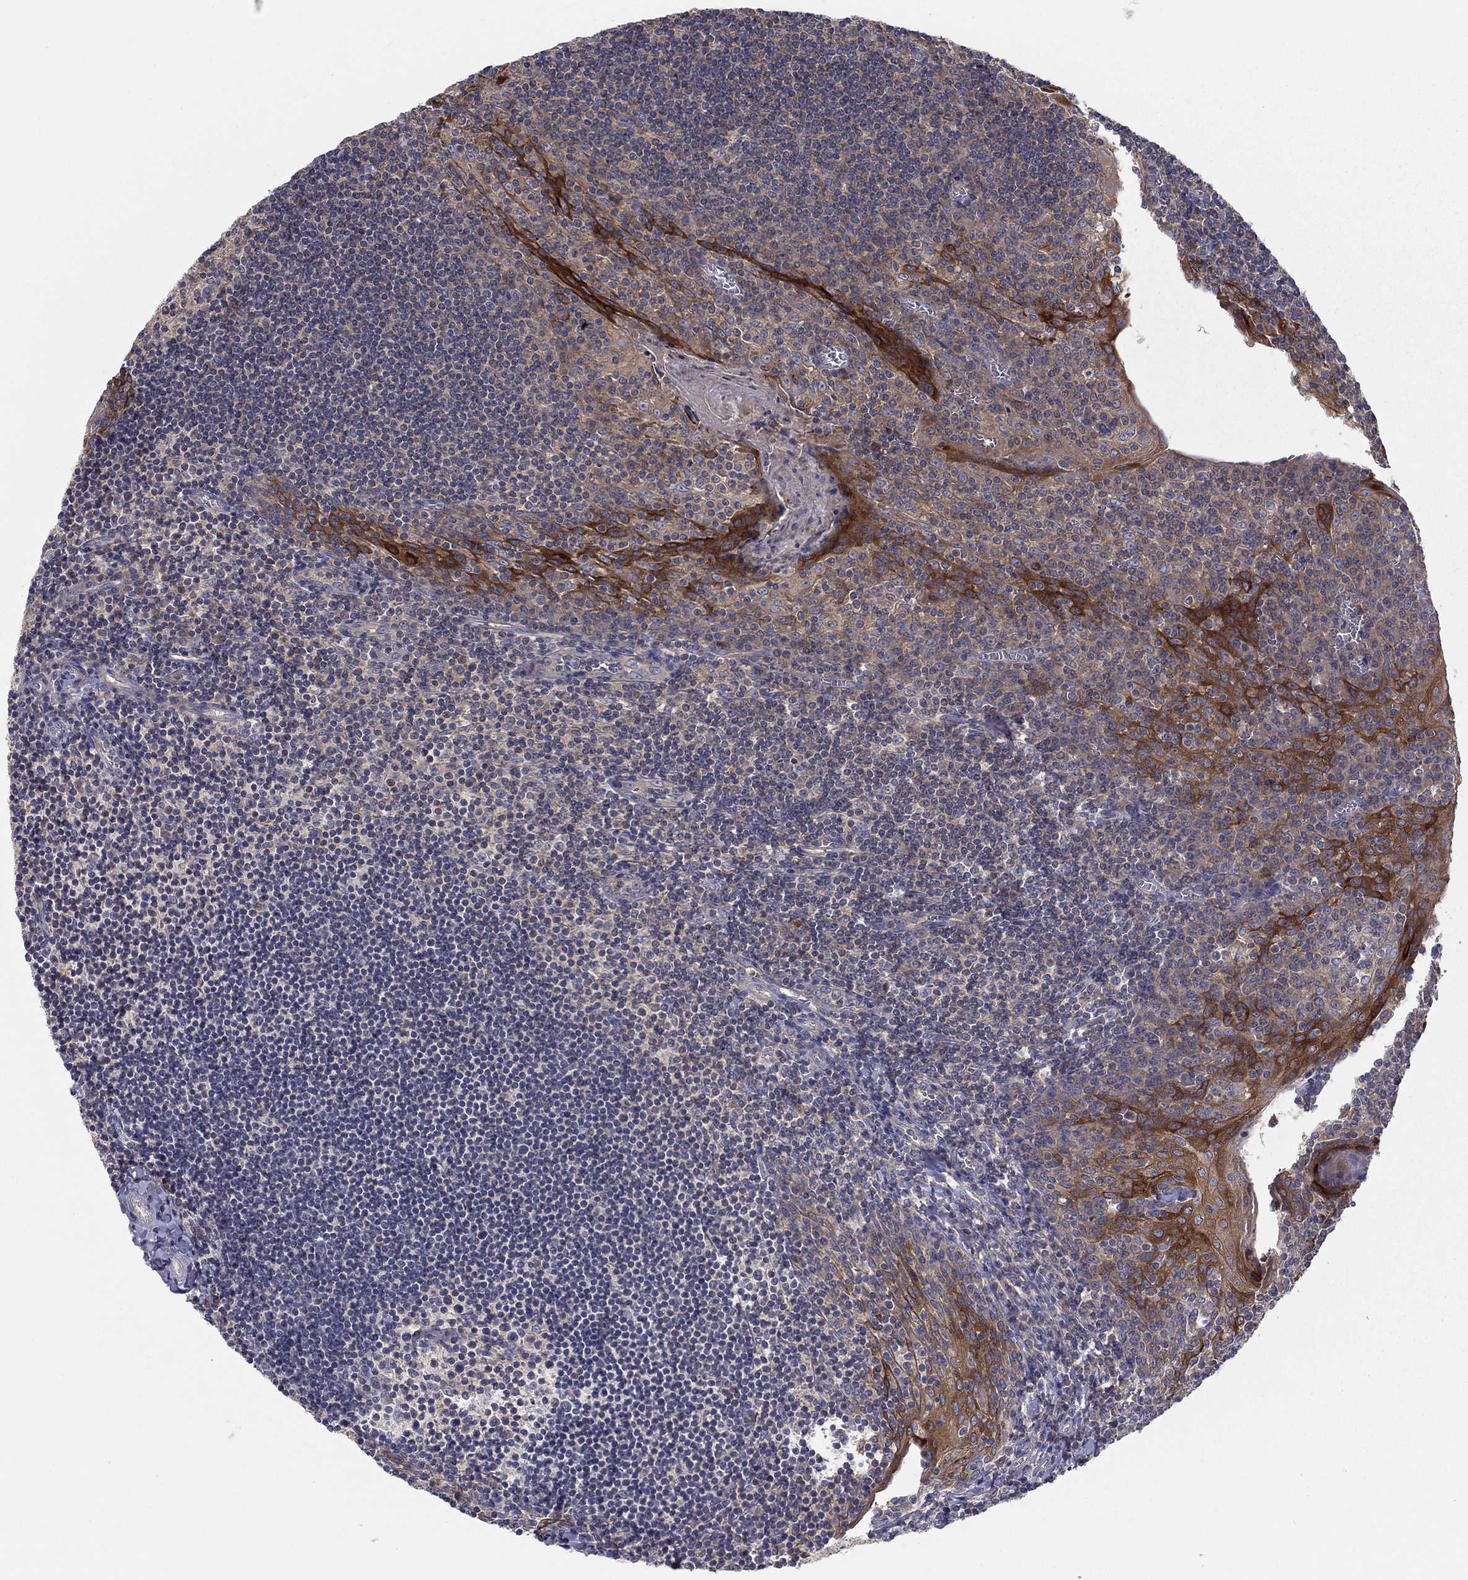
{"staining": {"intensity": "weak", "quantity": "25%-75%", "location": "cytoplasmic/membranous"}, "tissue": "tonsil", "cell_type": "Germinal center cells", "image_type": "normal", "snomed": [{"axis": "morphology", "description": "Normal tissue, NOS"}, {"axis": "topography", "description": "Tonsil"}], "caption": "A brown stain highlights weak cytoplasmic/membranous expression of a protein in germinal center cells of benign human tonsil. (DAB (3,3'-diaminobenzidine) IHC, brown staining for protein, blue staining for nuclei).", "gene": "RNF123", "patient": {"sex": "female", "age": 12}}